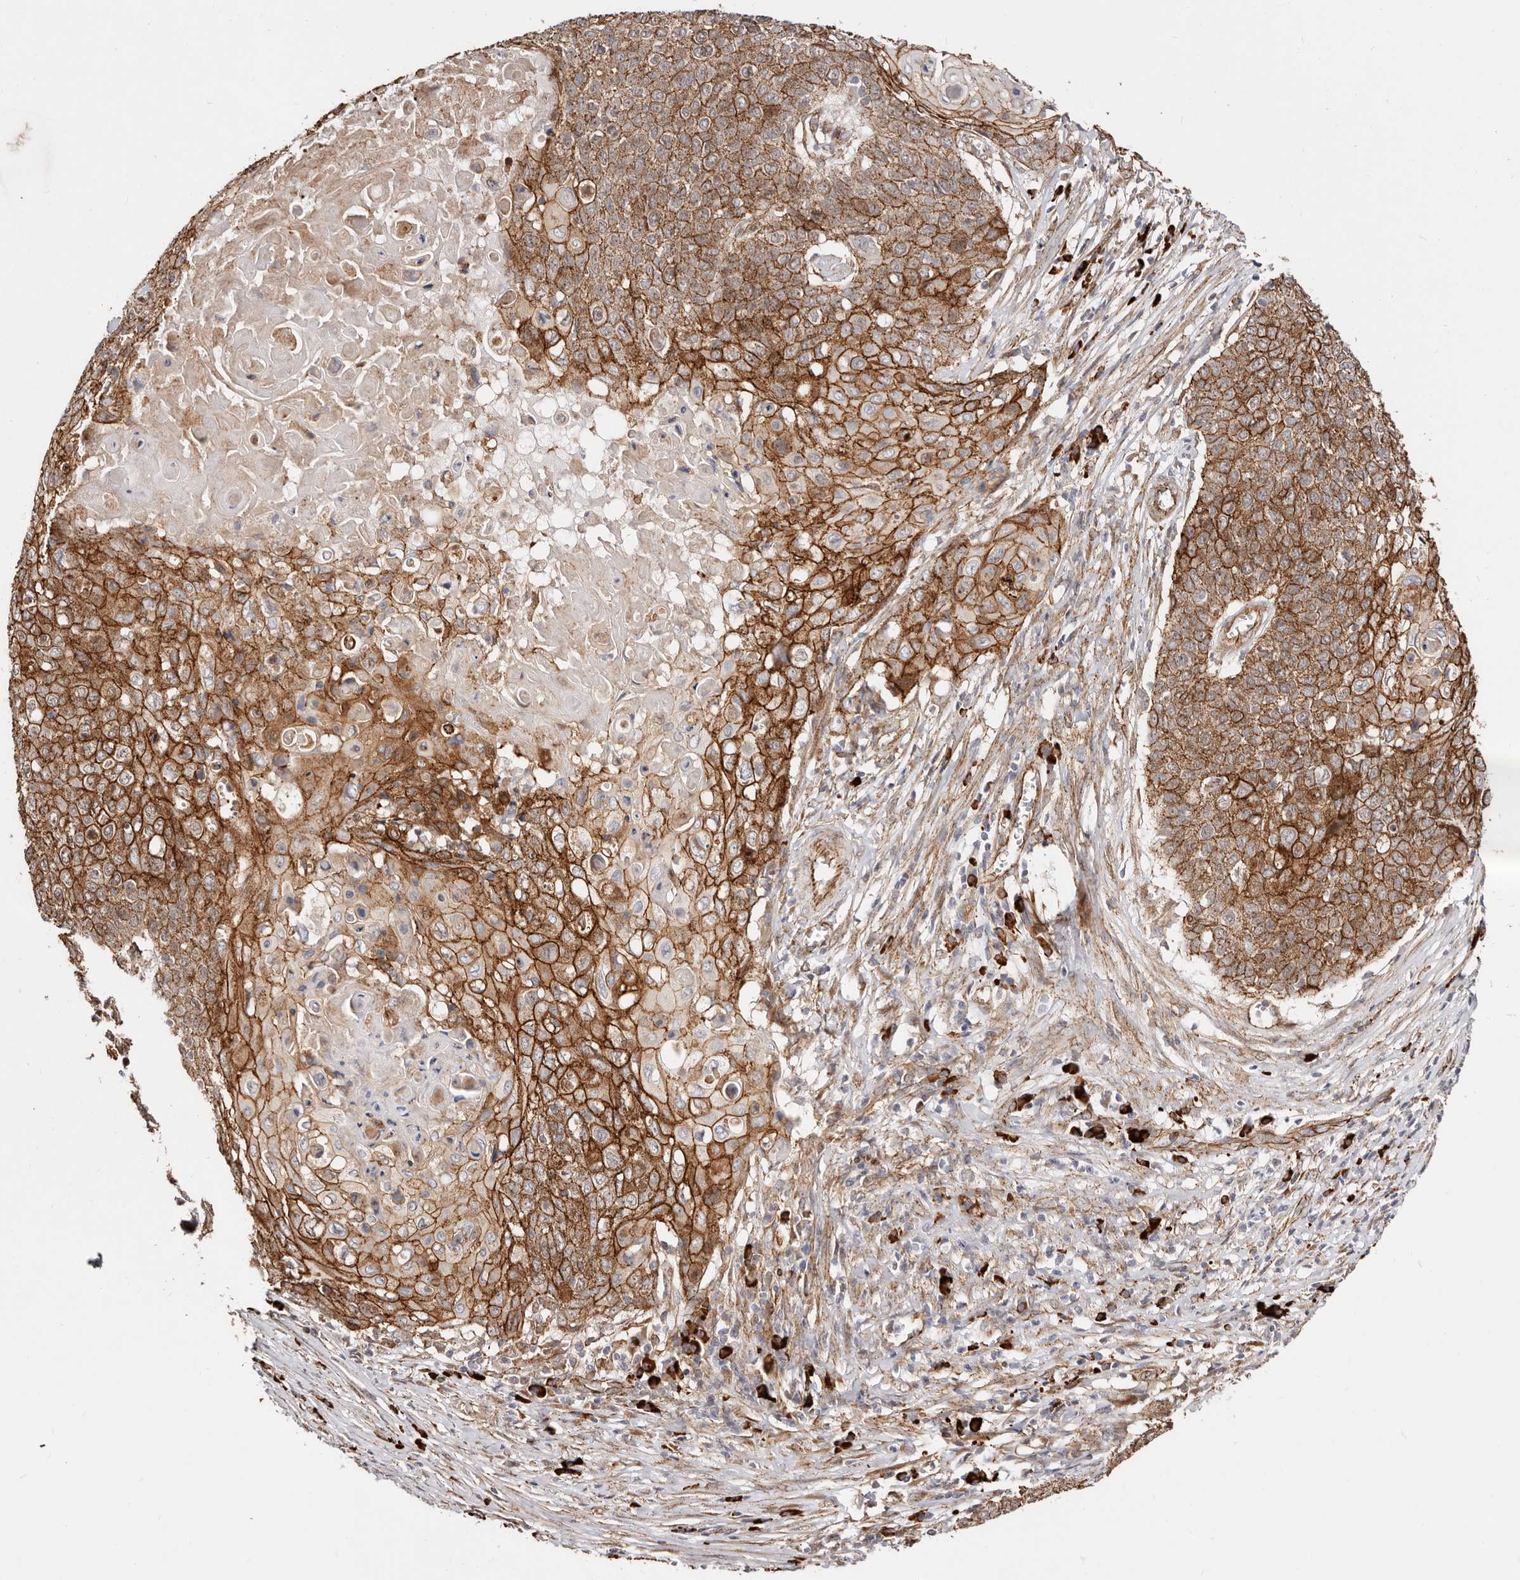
{"staining": {"intensity": "strong", "quantity": ">75%", "location": "cytoplasmic/membranous"}, "tissue": "cervical cancer", "cell_type": "Tumor cells", "image_type": "cancer", "snomed": [{"axis": "morphology", "description": "Squamous cell carcinoma, NOS"}, {"axis": "topography", "description": "Cervix"}], "caption": "Immunohistochemical staining of cervical cancer displays strong cytoplasmic/membranous protein staining in approximately >75% of tumor cells.", "gene": "CTNNB1", "patient": {"sex": "female", "age": 39}}